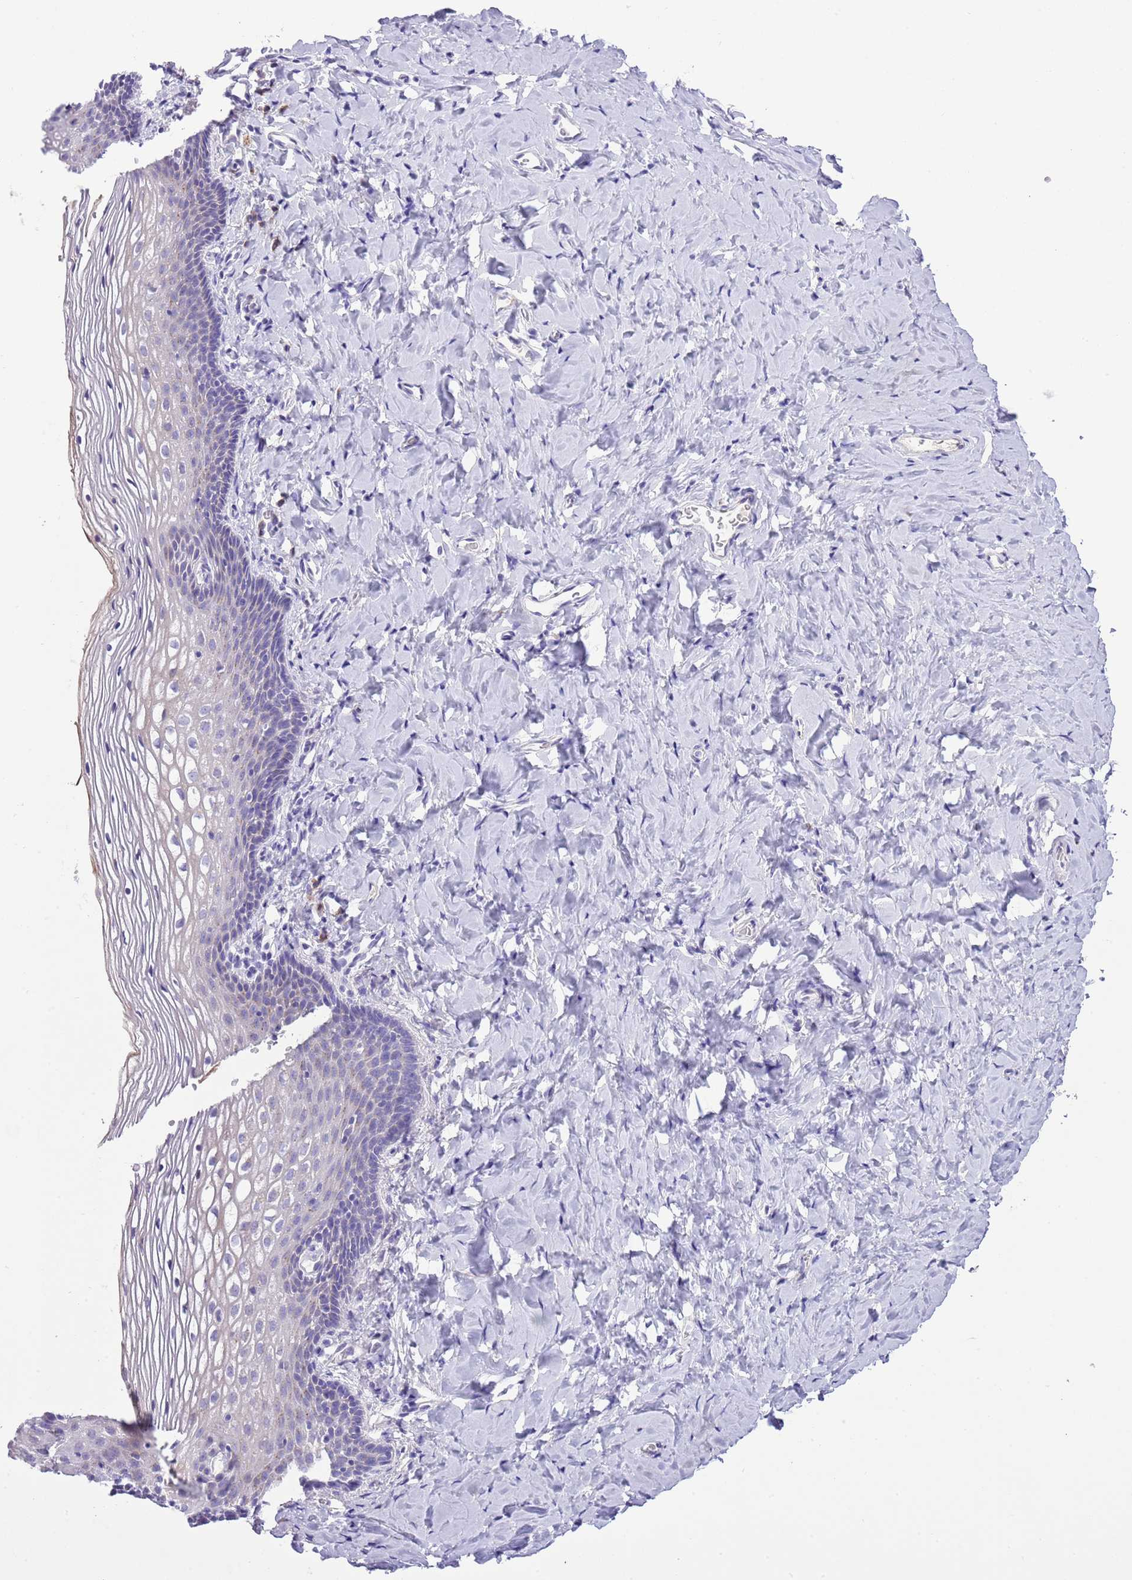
{"staining": {"intensity": "negative", "quantity": "none", "location": "none"}, "tissue": "vagina", "cell_type": "Squamous epithelial cells", "image_type": "normal", "snomed": [{"axis": "morphology", "description": "Normal tissue, NOS"}, {"axis": "topography", "description": "Vagina"}], "caption": "This micrograph is of benign vagina stained with IHC to label a protein in brown with the nuclei are counter-stained blue. There is no expression in squamous epithelial cells. (IHC, brightfield microscopy, high magnification).", "gene": "CLEC2A", "patient": {"sex": "female", "age": 60}}